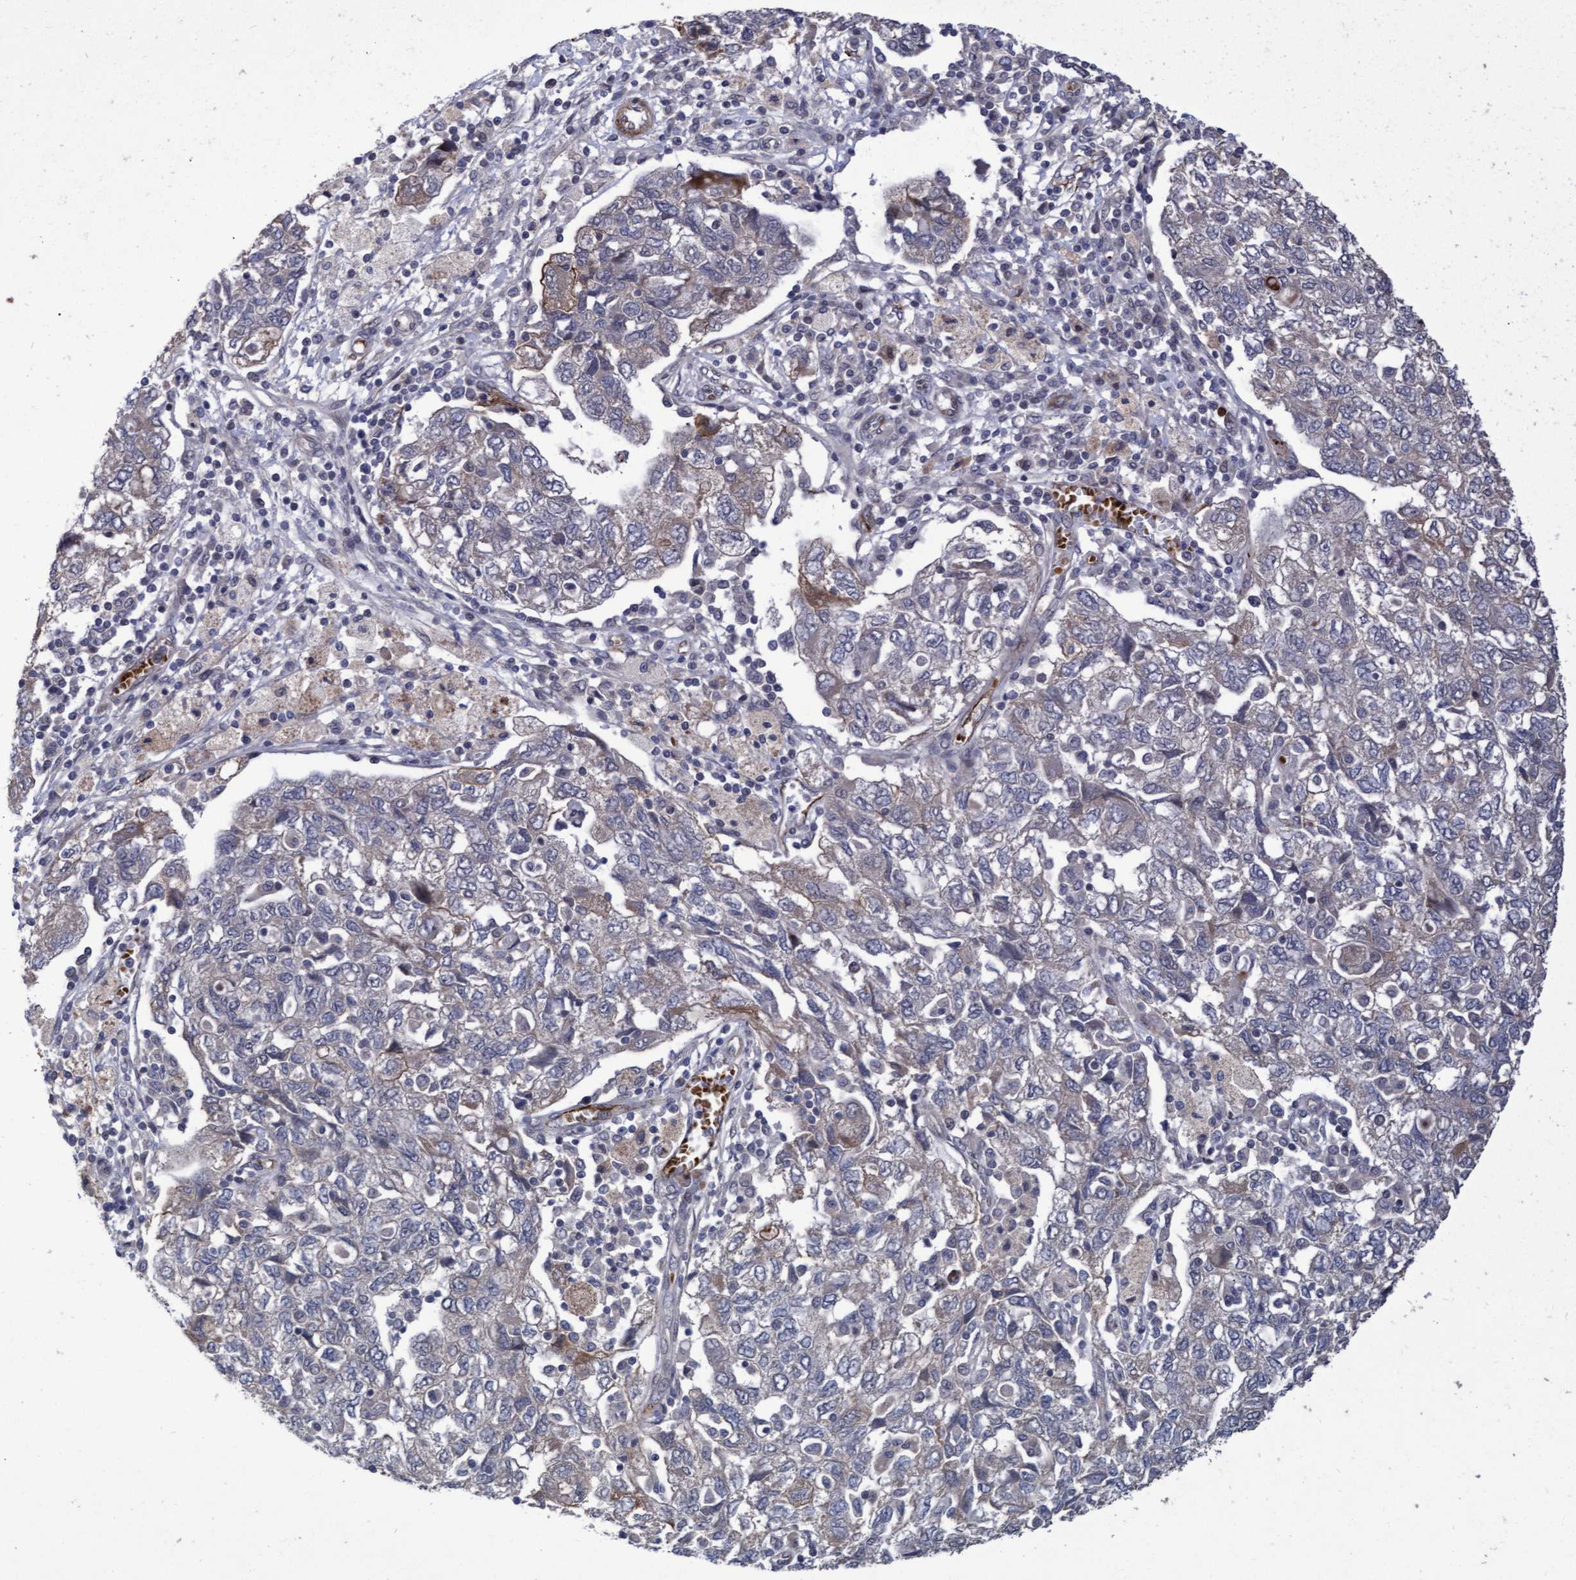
{"staining": {"intensity": "weak", "quantity": "<25%", "location": "cytoplasmic/membranous"}, "tissue": "ovarian cancer", "cell_type": "Tumor cells", "image_type": "cancer", "snomed": [{"axis": "morphology", "description": "Carcinoma, NOS"}, {"axis": "morphology", "description": "Cystadenocarcinoma, serous, NOS"}, {"axis": "topography", "description": "Ovary"}], "caption": "Ovarian cancer (serous cystadenocarcinoma) was stained to show a protein in brown. There is no significant positivity in tumor cells. (Brightfield microscopy of DAB IHC at high magnification).", "gene": "ZNF750", "patient": {"sex": "female", "age": 69}}